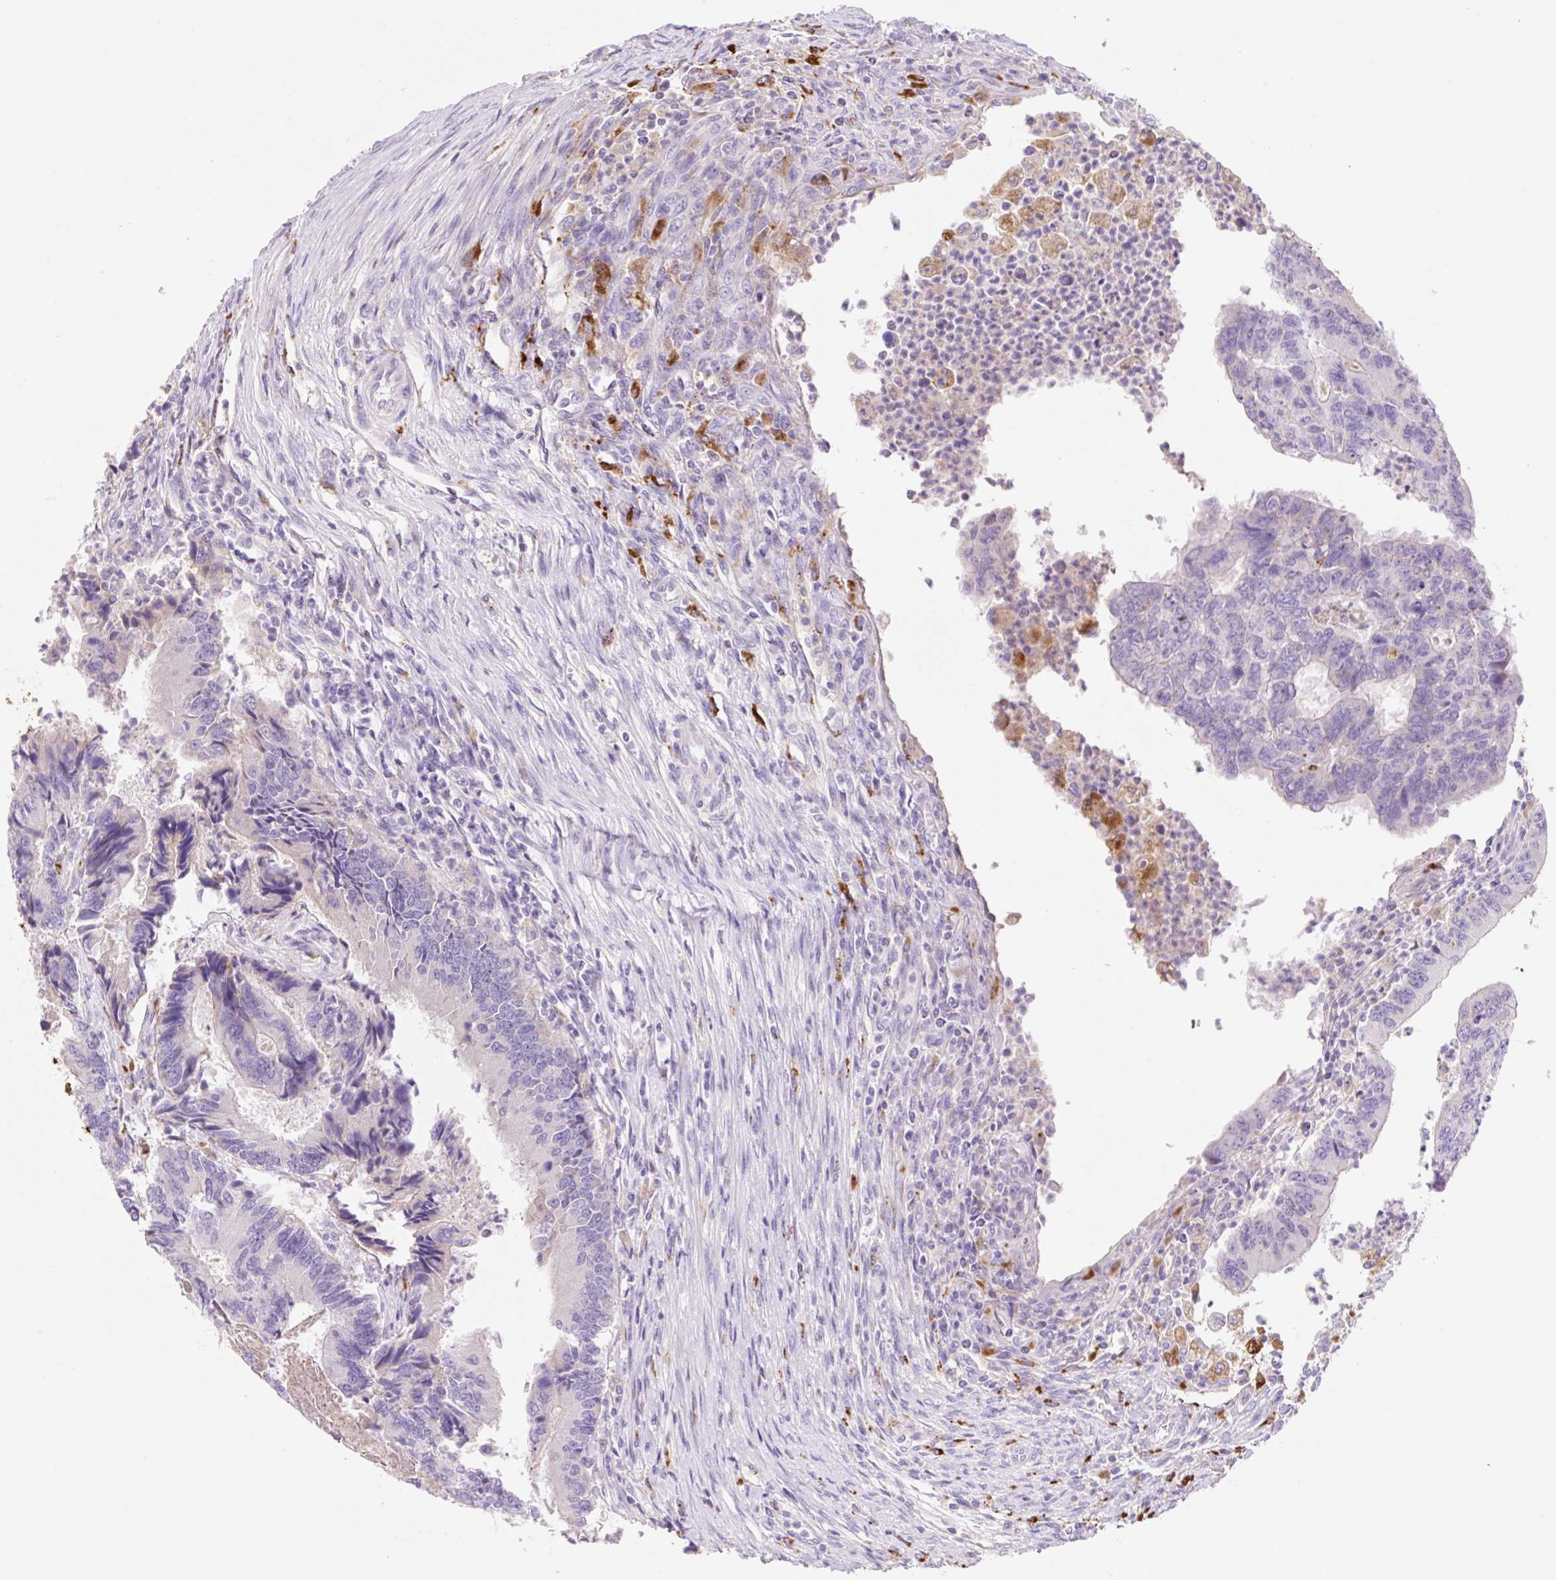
{"staining": {"intensity": "negative", "quantity": "none", "location": "none"}, "tissue": "colorectal cancer", "cell_type": "Tumor cells", "image_type": "cancer", "snomed": [{"axis": "morphology", "description": "Adenocarcinoma, NOS"}, {"axis": "topography", "description": "Colon"}], "caption": "DAB (3,3'-diaminobenzidine) immunohistochemical staining of human colorectal adenocarcinoma reveals no significant expression in tumor cells.", "gene": "HEXA", "patient": {"sex": "female", "age": 67}}